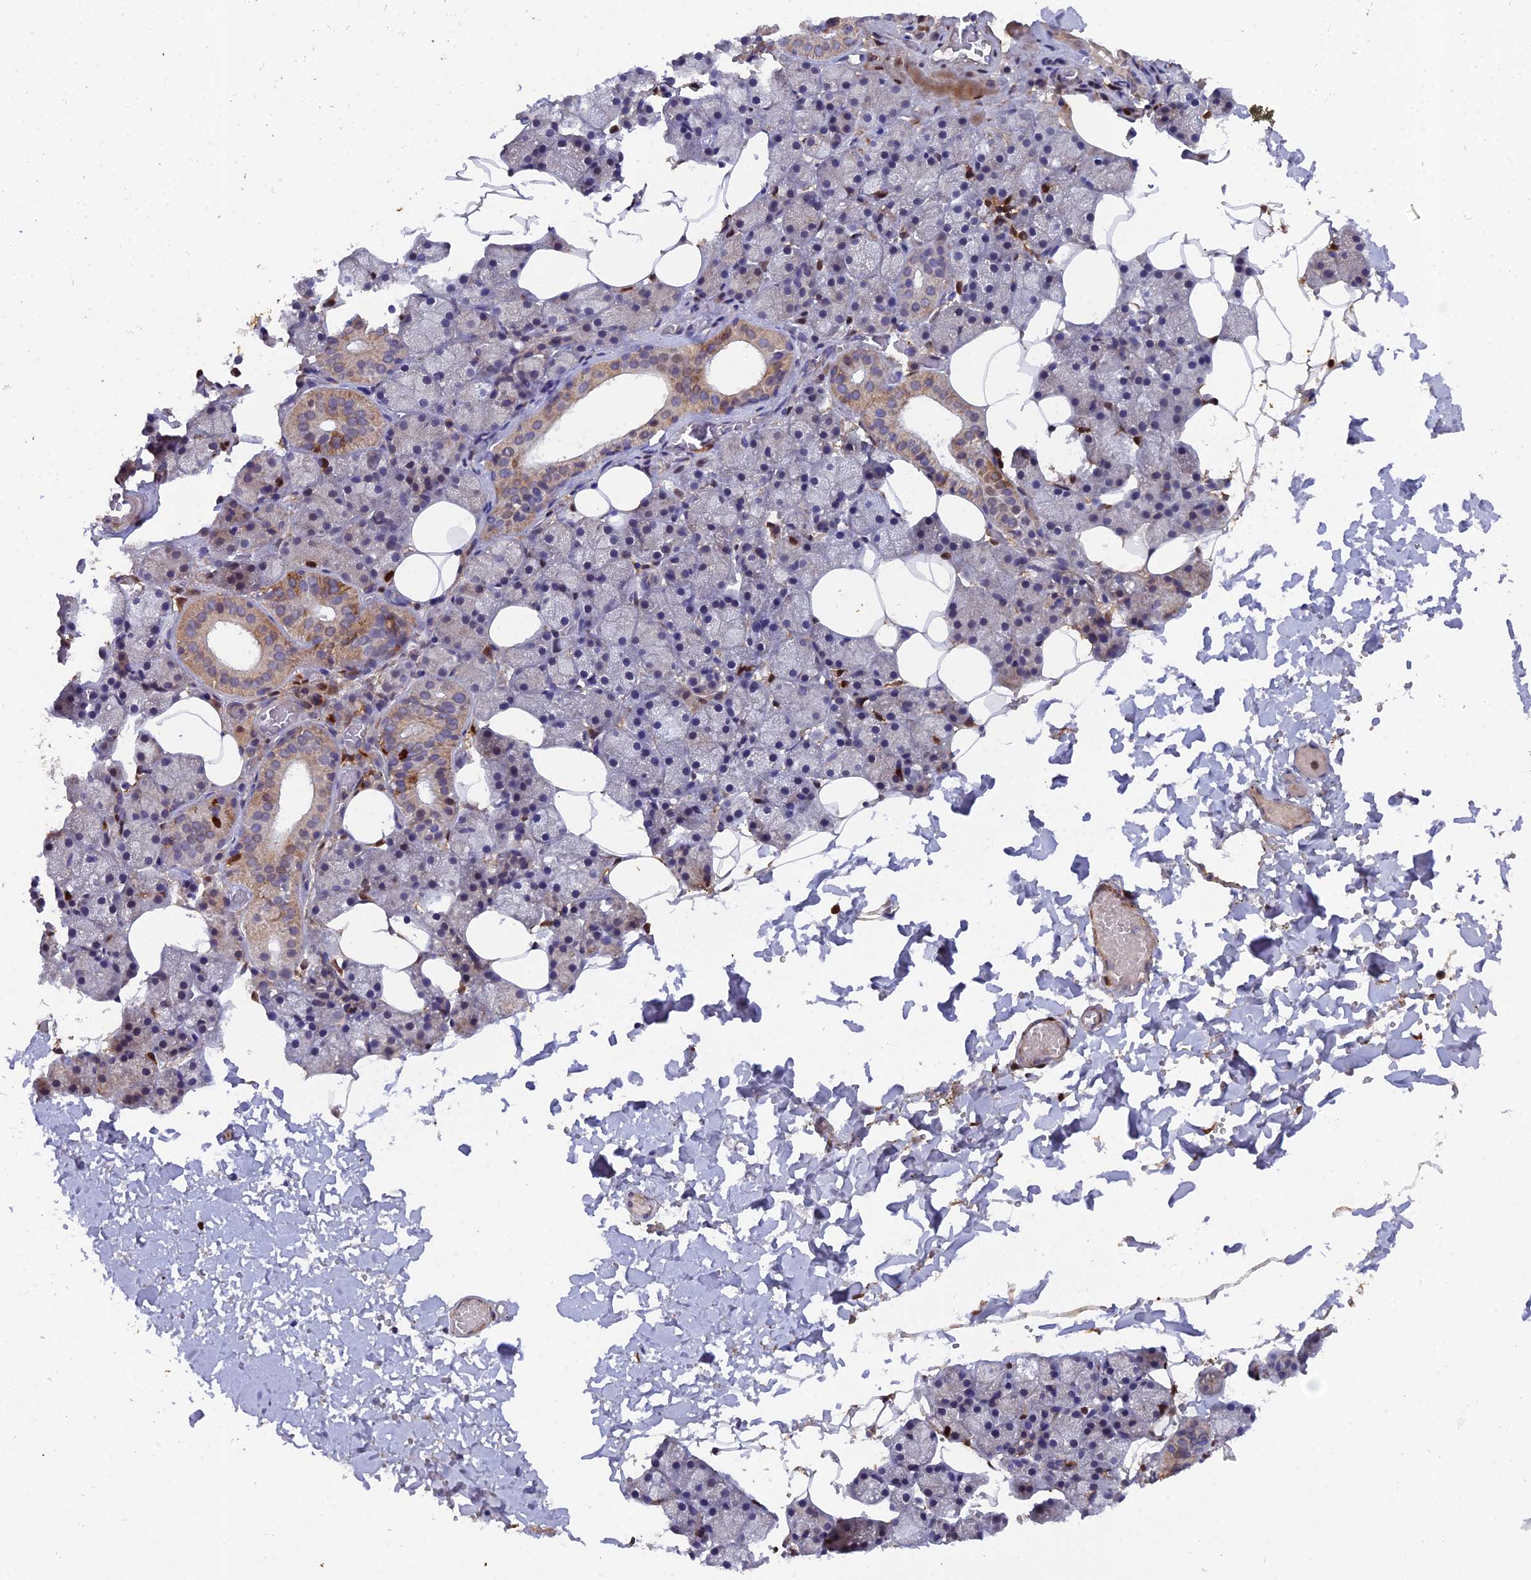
{"staining": {"intensity": "moderate", "quantity": "<25%", "location": "cytoplasmic/membranous"}, "tissue": "salivary gland", "cell_type": "Glandular cells", "image_type": "normal", "snomed": [{"axis": "morphology", "description": "Normal tissue, NOS"}, {"axis": "topography", "description": "Salivary gland"}], "caption": "This is a micrograph of IHC staining of normal salivary gland, which shows moderate positivity in the cytoplasmic/membranous of glandular cells.", "gene": "GALK2", "patient": {"sex": "female", "age": 33}}